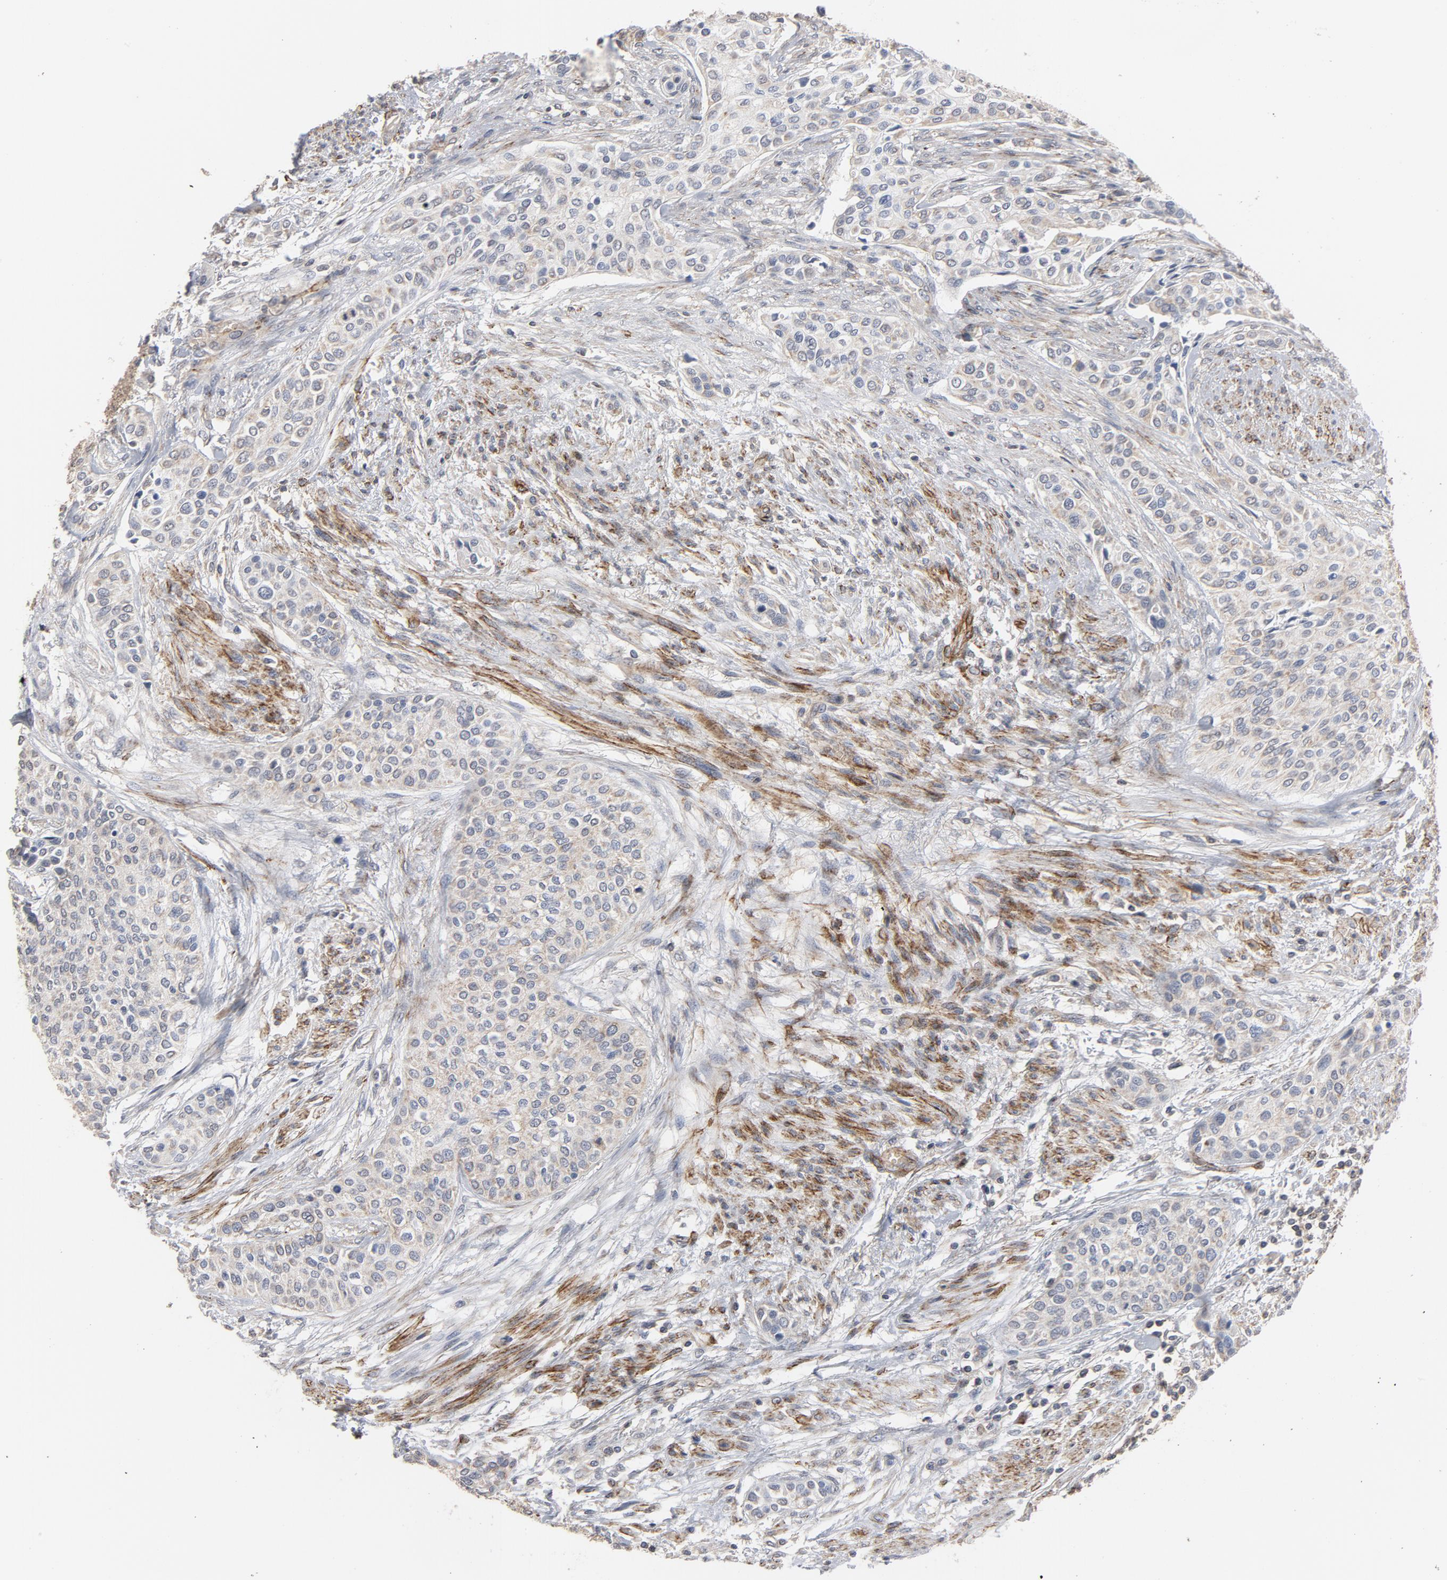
{"staining": {"intensity": "negative", "quantity": "none", "location": "none"}, "tissue": "urothelial cancer", "cell_type": "Tumor cells", "image_type": "cancer", "snomed": [{"axis": "morphology", "description": "Urothelial carcinoma, High grade"}, {"axis": "topography", "description": "Urinary bladder"}], "caption": "Photomicrograph shows no protein expression in tumor cells of high-grade urothelial carcinoma tissue.", "gene": "GNG2", "patient": {"sex": "male", "age": 74}}